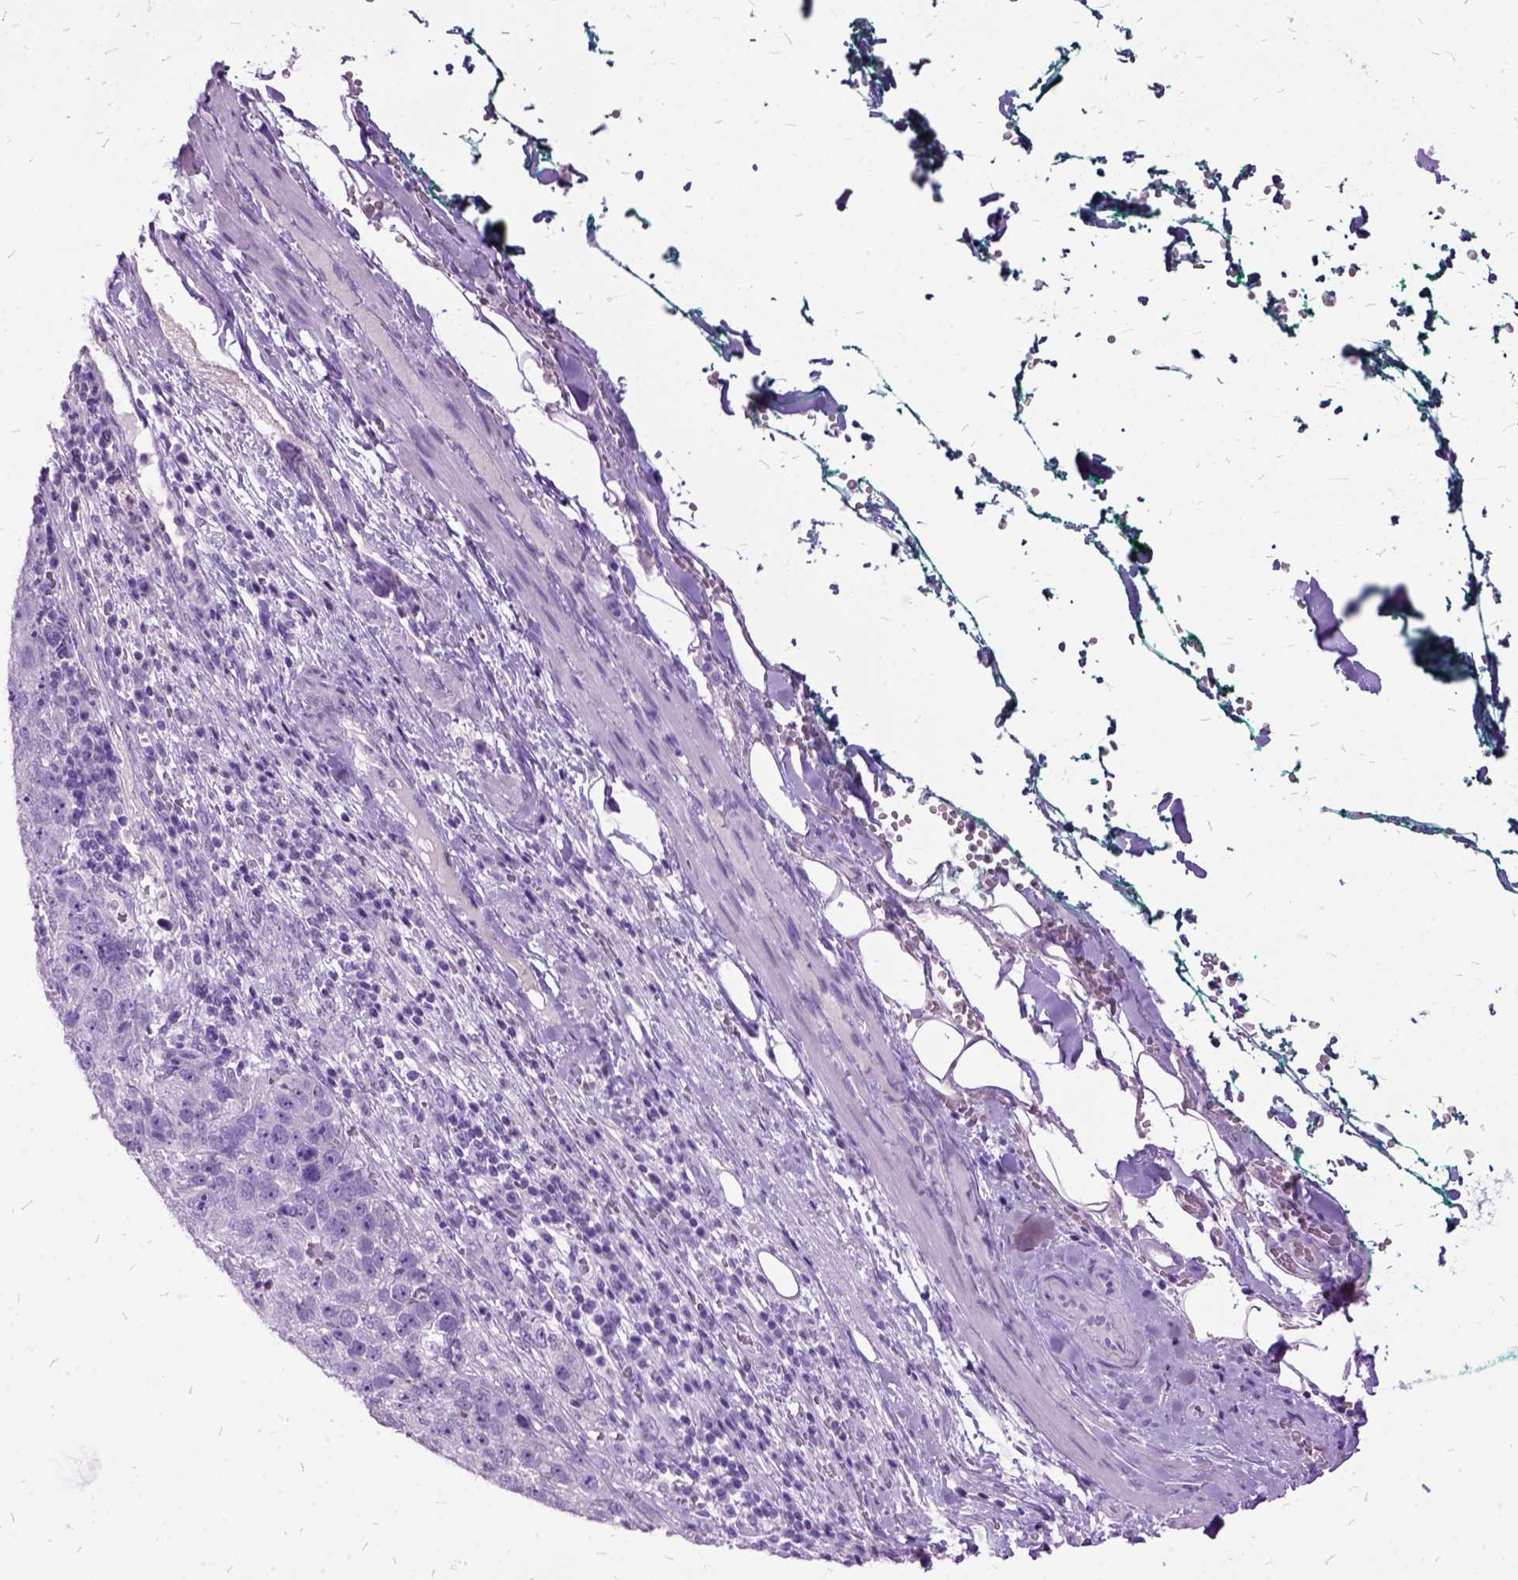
{"staining": {"intensity": "negative", "quantity": "none", "location": "none"}, "tissue": "pancreatic cancer", "cell_type": "Tumor cells", "image_type": "cancer", "snomed": [{"axis": "morphology", "description": "Adenocarcinoma, NOS"}, {"axis": "topography", "description": "Pancreas"}], "caption": "This is a histopathology image of immunohistochemistry staining of adenocarcinoma (pancreatic), which shows no expression in tumor cells.", "gene": "MME", "patient": {"sex": "female", "age": 61}}